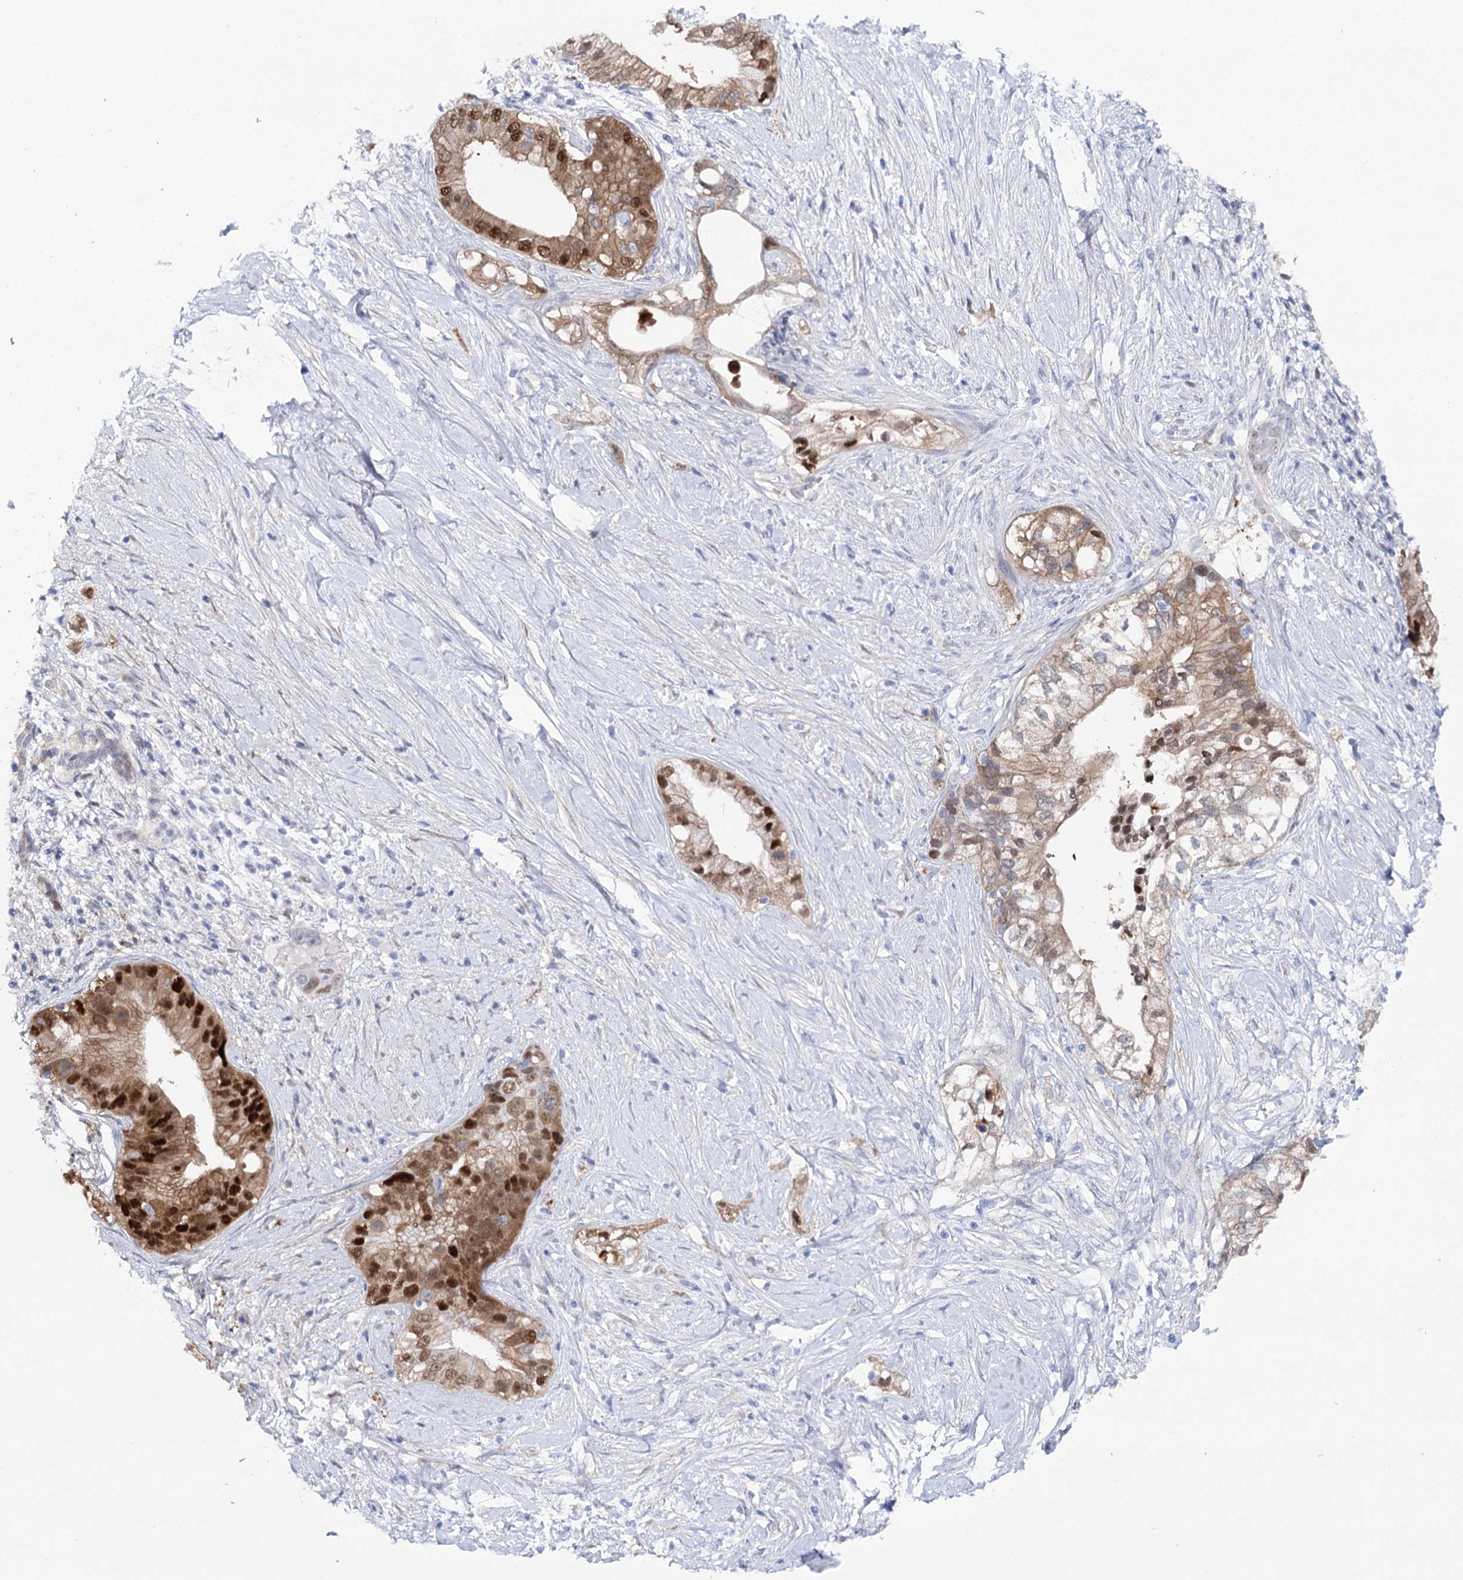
{"staining": {"intensity": "strong", "quantity": ">75%", "location": "cytoplasmic/membranous,nuclear"}, "tissue": "pancreatic cancer", "cell_type": "Tumor cells", "image_type": "cancer", "snomed": [{"axis": "morphology", "description": "Normal tissue, NOS"}, {"axis": "morphology", "description": "Adenocarcinoma, NOS"}, {"axis": "topography", "description": "Pancreas"}, {"axis": "topography", "description": "Peripheral nerve tissue"}], "caption": "Protein expression analysis of pancreatic adenocarcinoma exhibits strong cytoplasmic/membranous and nuclear positivity in approximately >75% of tumor cells. The staining was performed using DAB (3,3'-diaminobenzidine), with brown indicating positive protein expression. Nuclei are stained blue with hematoxylin.", "gene": "UGDH", "patient": {"sex": "male", "age": 59}}